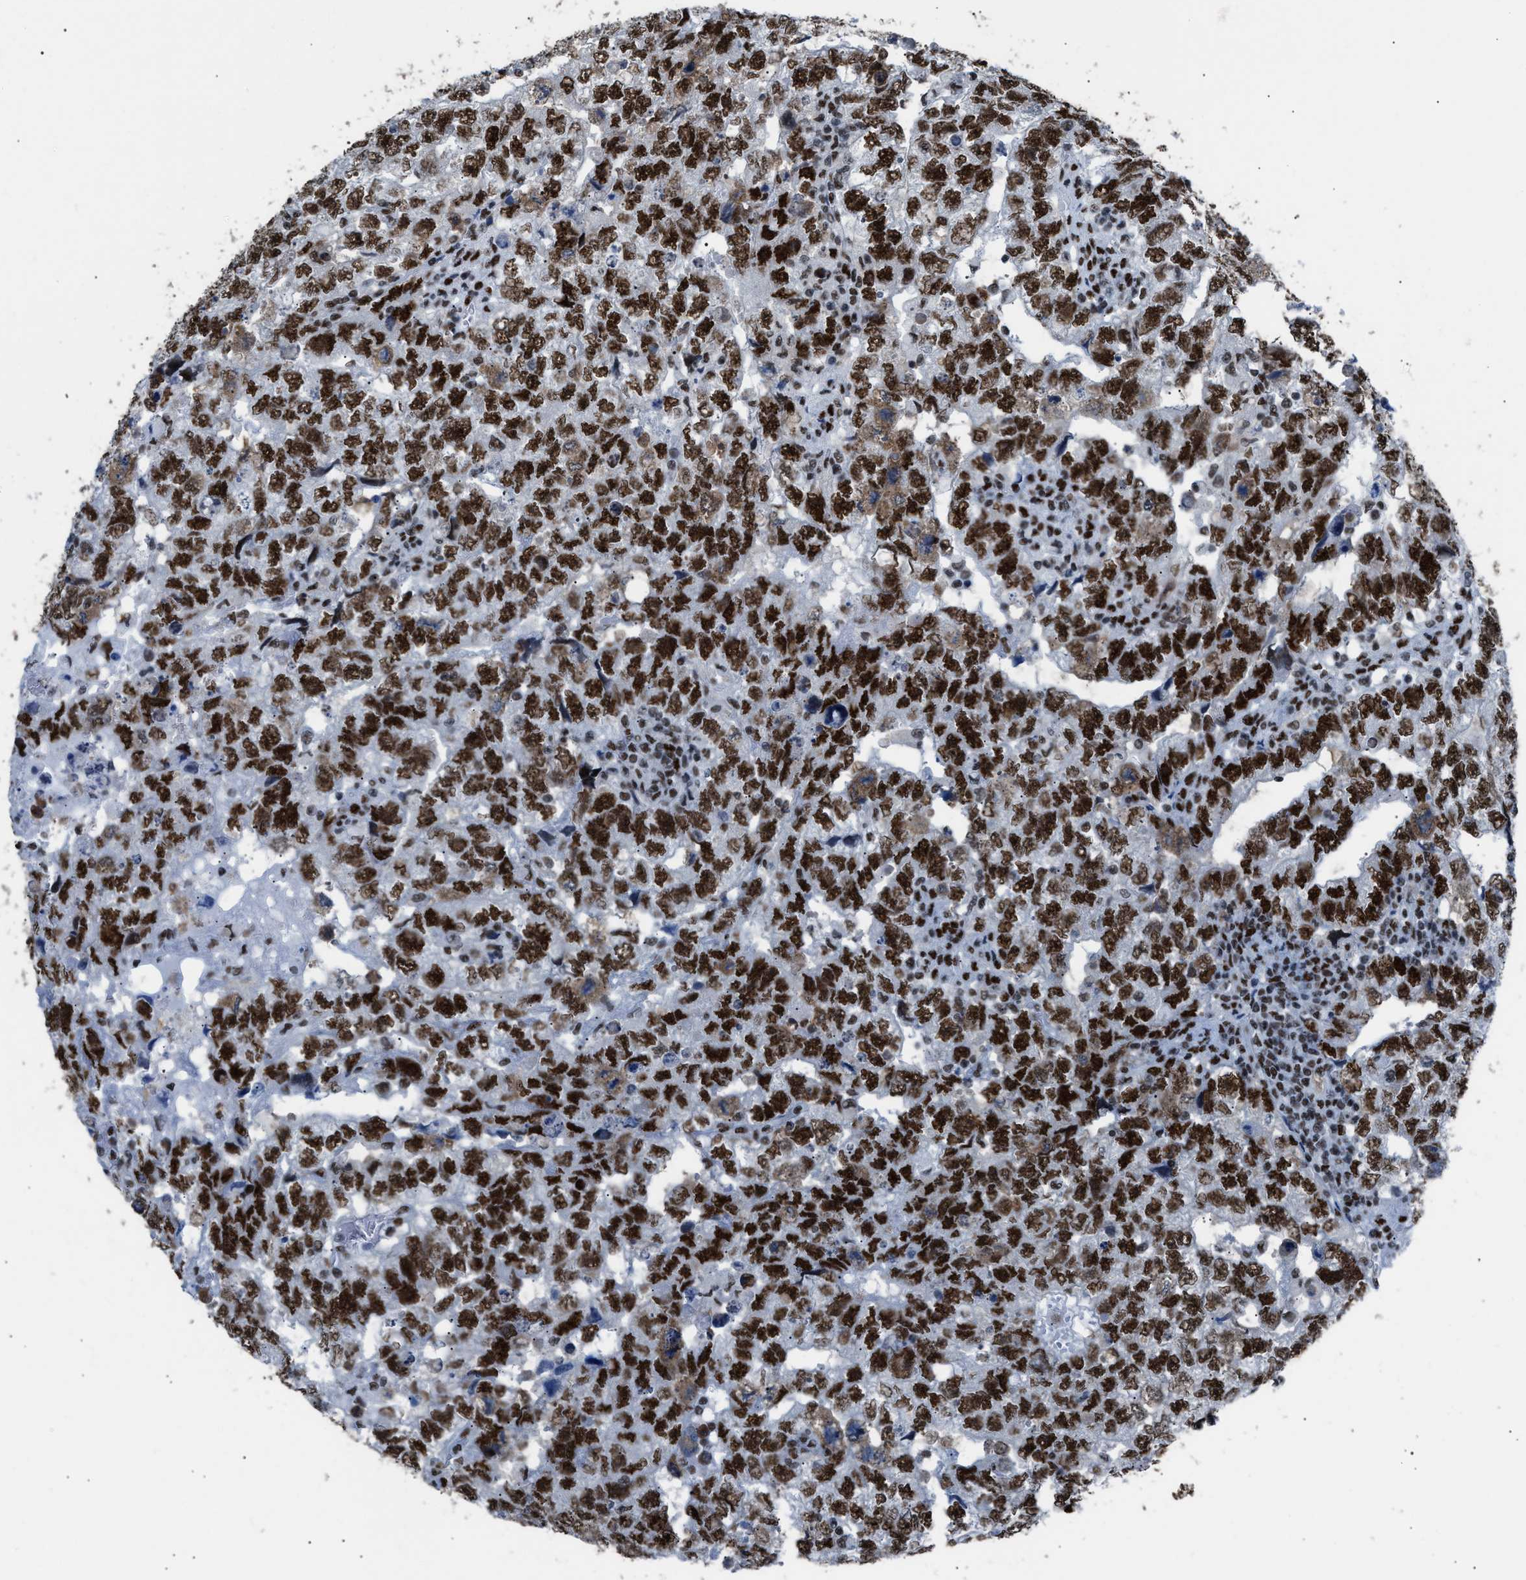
{"staining": {"intensity": "strong", "quantity": ">75%", "location": "nuclear"}, "tissue": "testis cancer", "cell_type": "Tumor cells", "image_type": "cancer", "snomed": [{"axis": "morphology", "description": "Carcinoma, Embryonal, NOS"}, {"axis": "topography", "description": "Testis"}], "caption": "Testis cancer stained for a protein (brown) demonstrates strong nuclear positive staining in approximately >75% of tumor cells.", "gene": "CCAR2", "patient": {"sex": "male", "age": 36}}